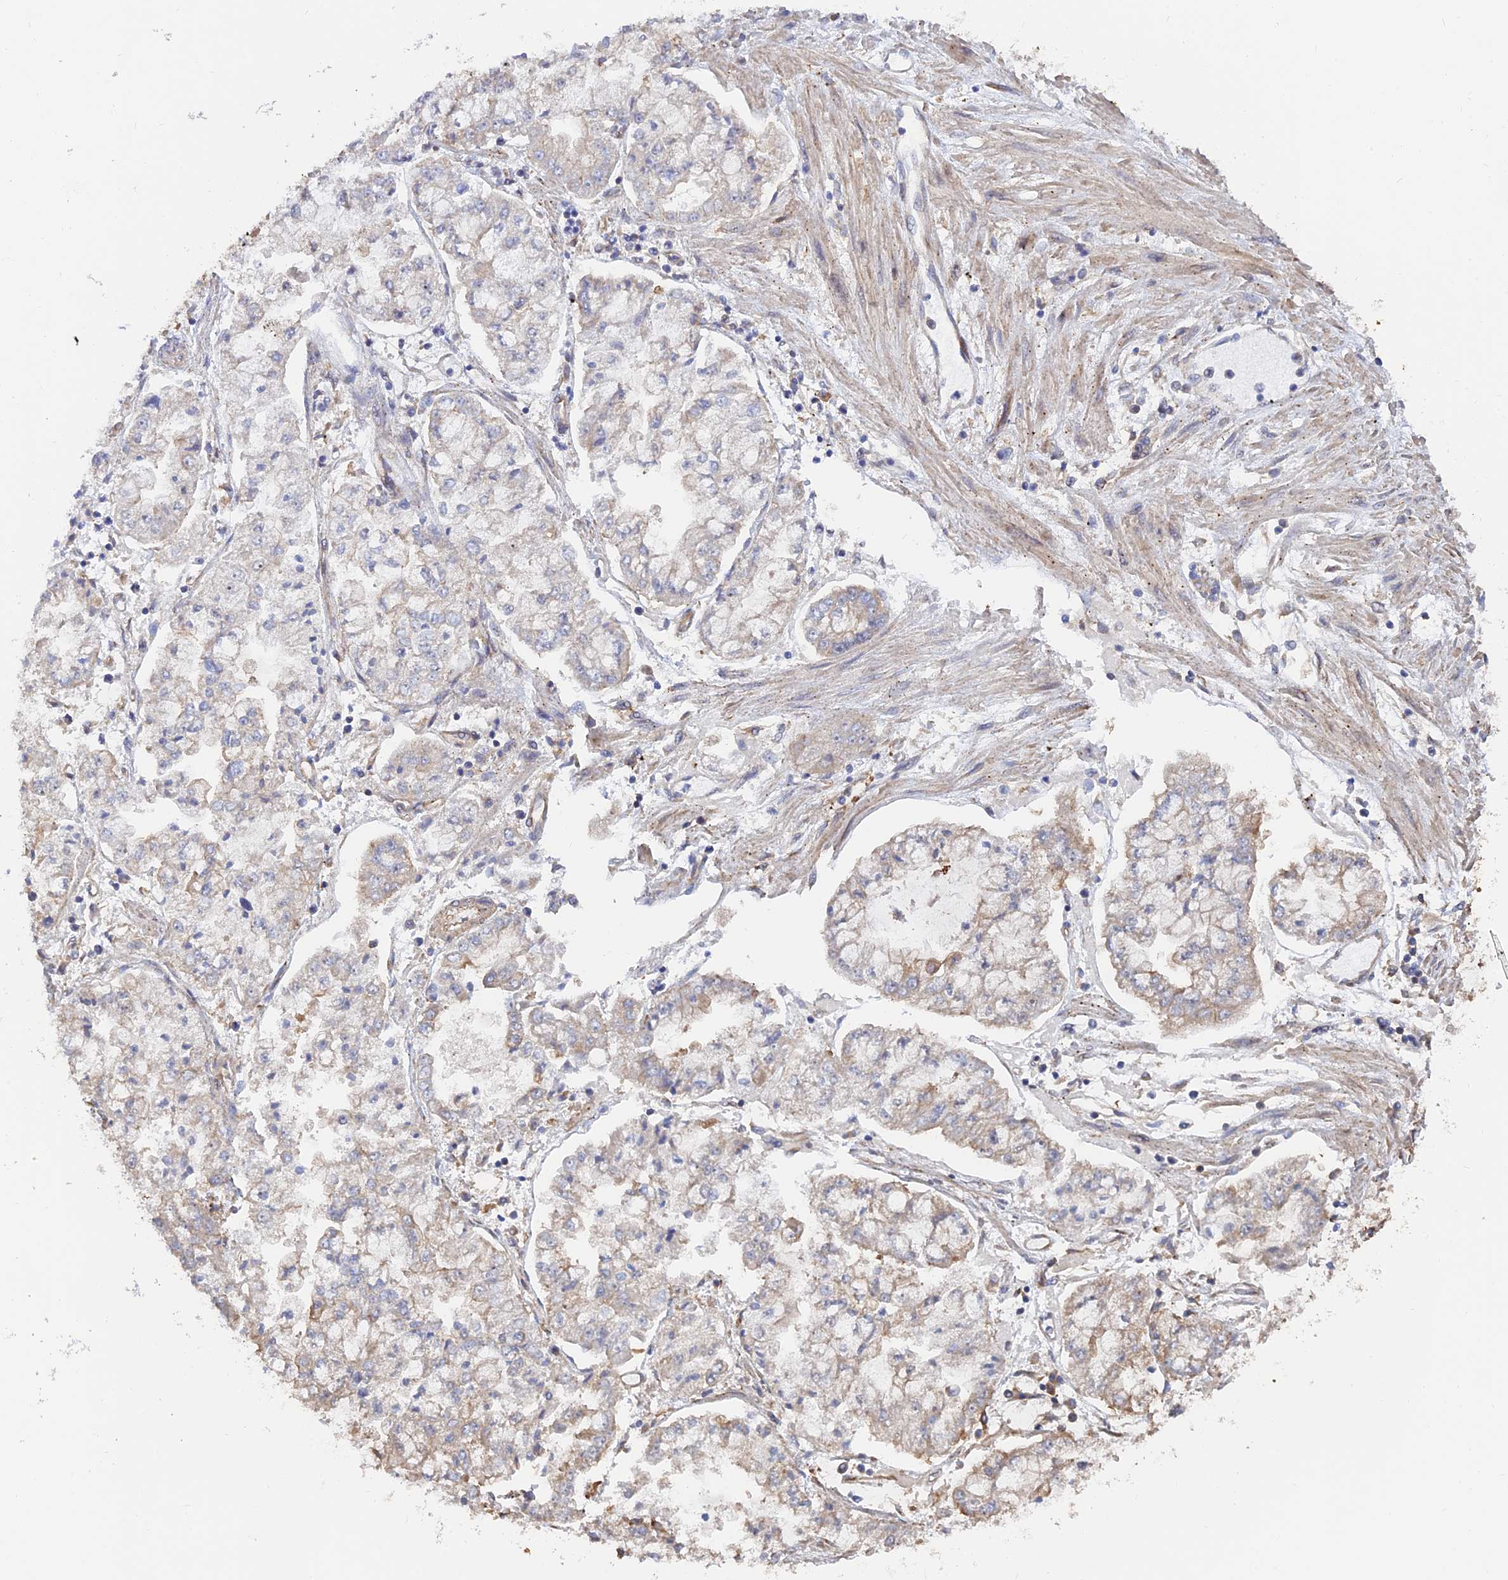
{"staining": {"intensity": "negative", "quantity": "none", "location": "none"}, "tissue": "stomach cancer", "cell_type": "Tumor cells", "image_type": "cancer", "snomed": [{"axis": "morphology", "description": "Adenocarcinoma, NOS"}, {"axis": "topography", "description": "Stomach"}], "caption": "Tumor cells show no significant protein staining in stomach adenocarcinoma.", "gene": "WBP11", "patient": {"sex": "male", "age": 76}}